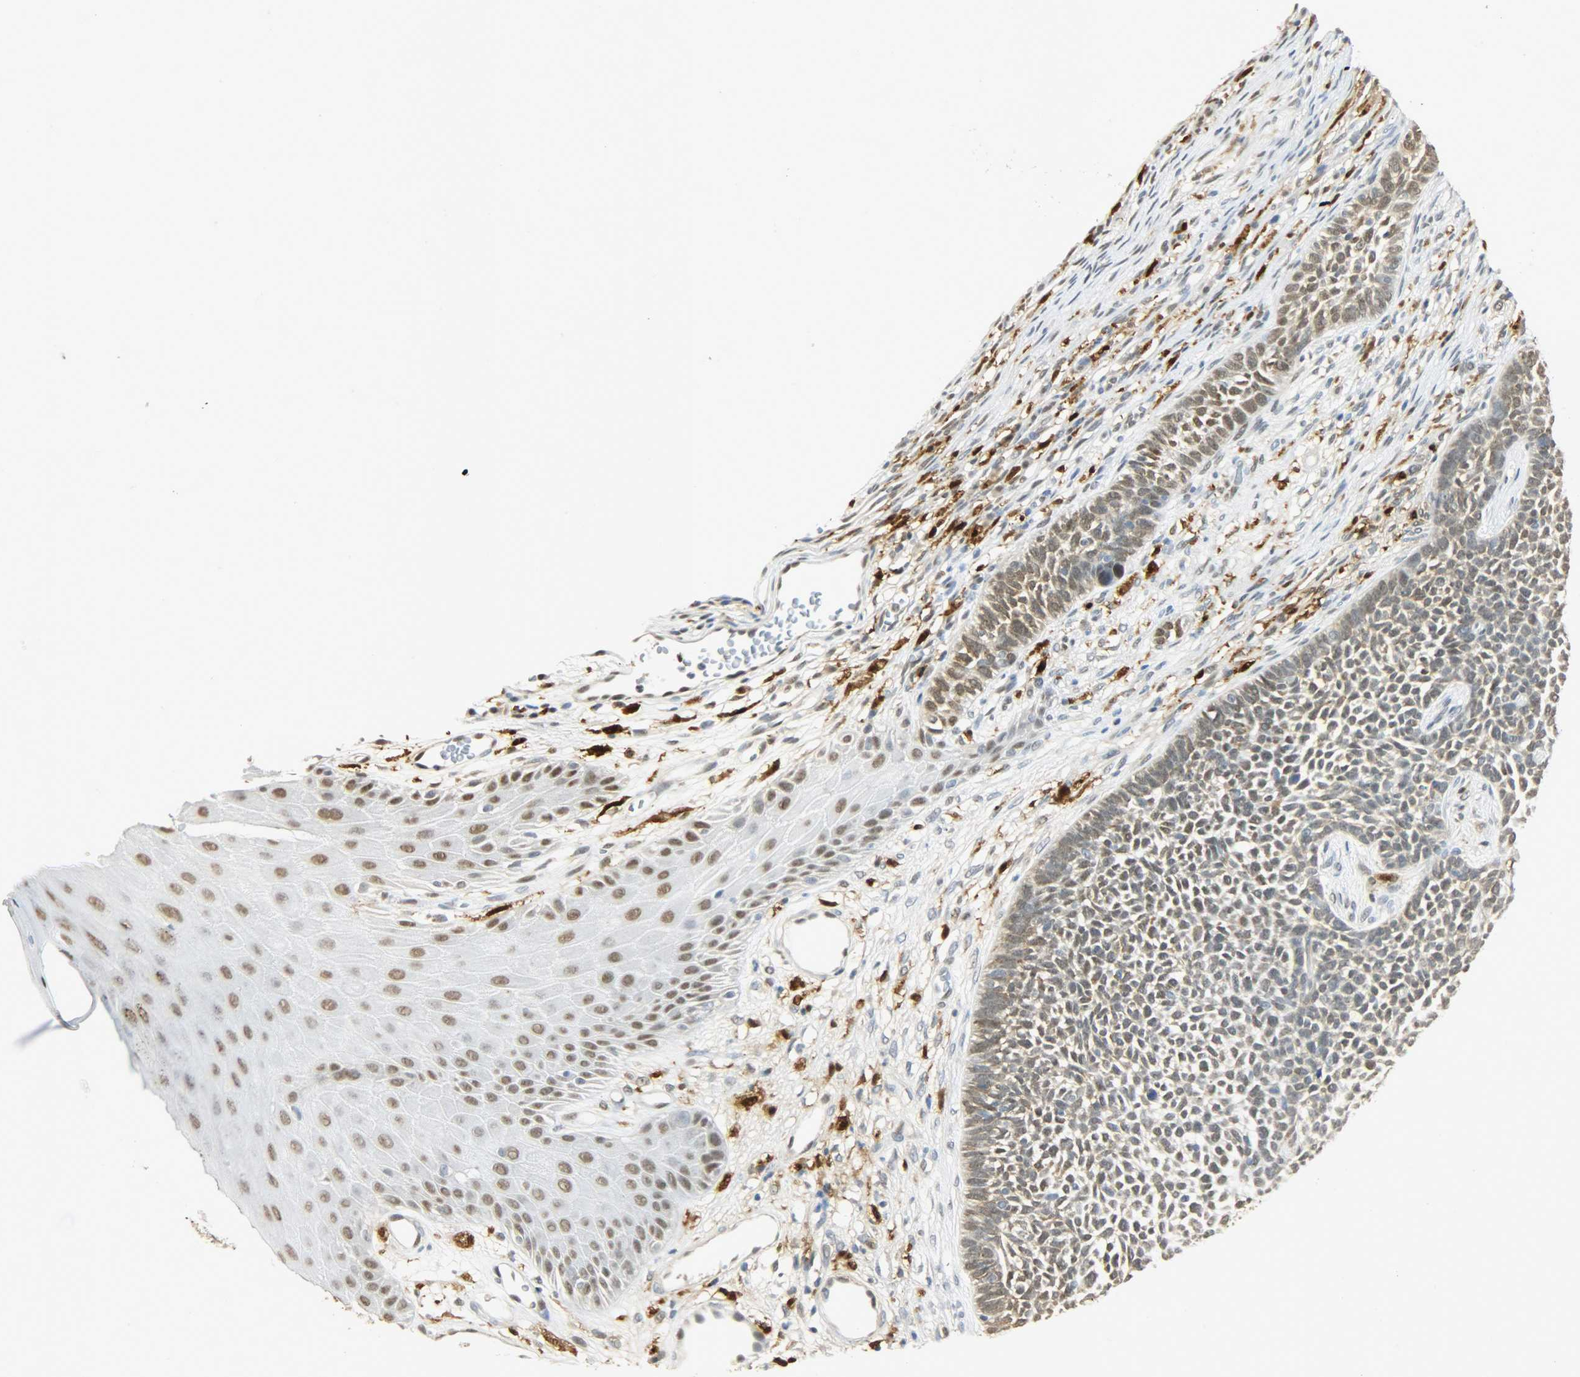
{"staining": {"intensity": "weak", "quantity": ">75%", "location": "nuclear"}, "tissue": "skin cancer", "cell_type": "Tumor cells", "image_type": "cancer", "snomed": [{"axis": "morphology", "description": "Basal cell carcinoma"}, {"axis": "topography", "description": "Skin"}], "caption": "Immunohistochemistry of human skin basal cell carcinoma exhibits low levels of weak nuclear expression in about >75% of tumor cells.", "gene": "NGFR", "patient": {"sex": "female", "age": 84}}